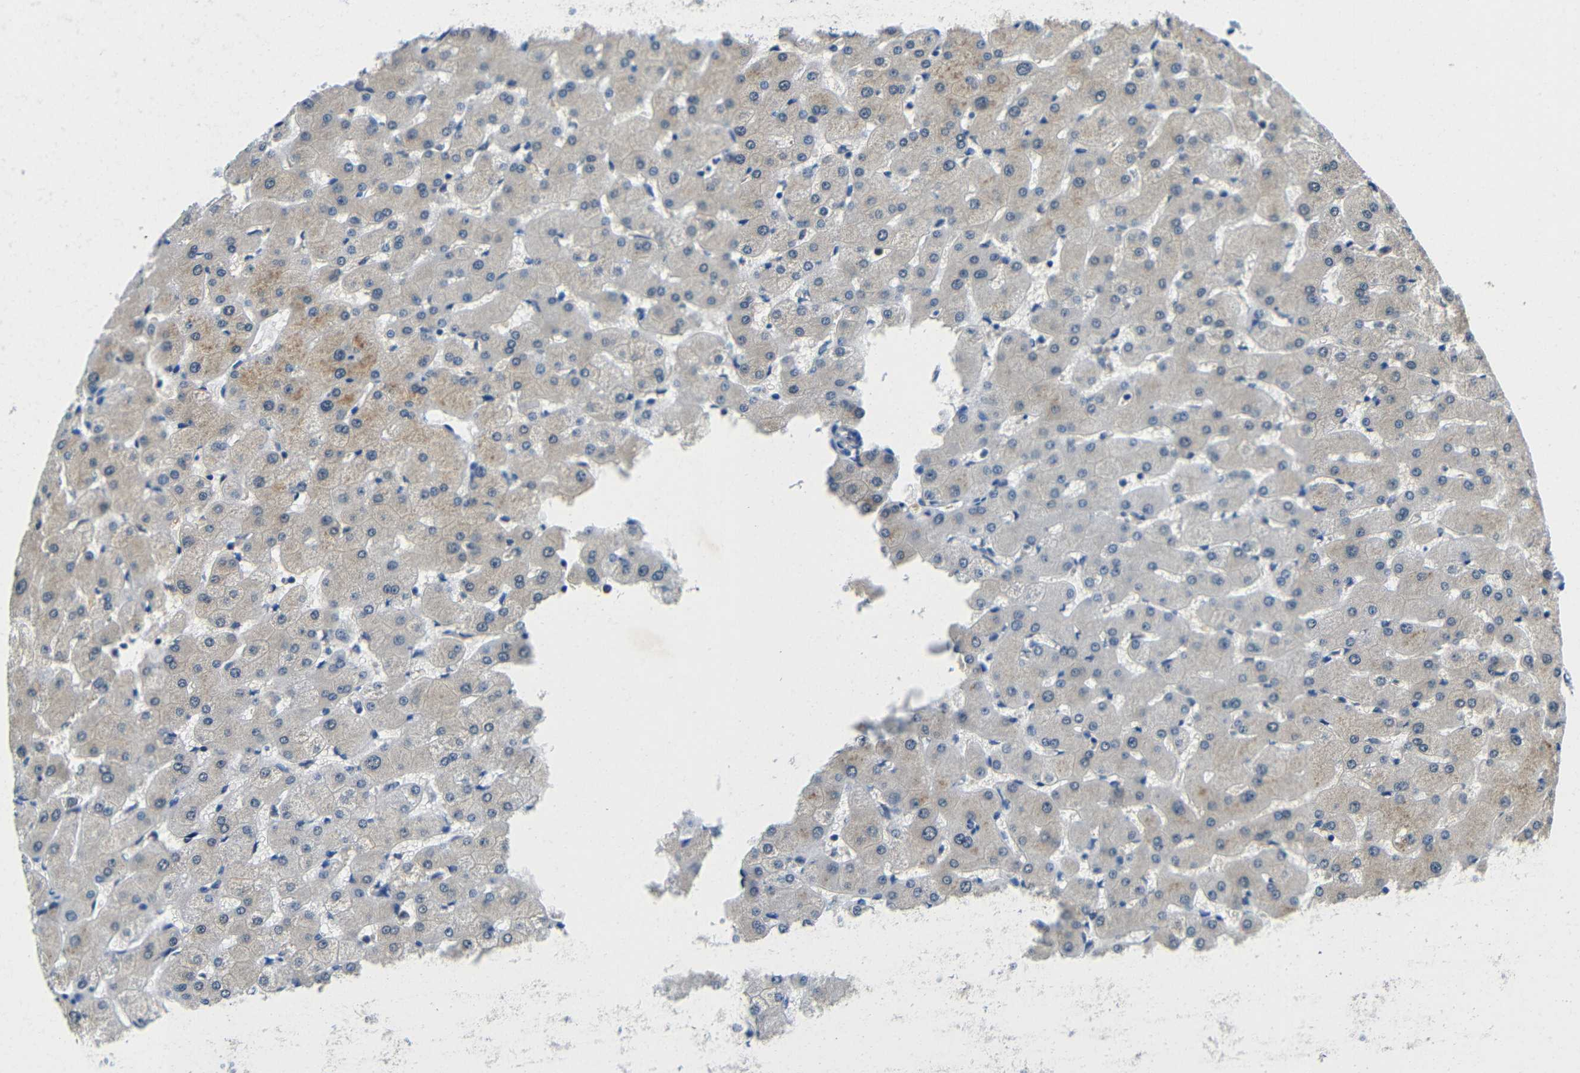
{"staining": {"intensity": "negative", "quantity": "none", "location": "none"}, "tissue": "liver", "cell_type": "Cholangiocytes", "image_type": "normal", "snomed": [{"axis": "morphology", "description": "Normal tissue, NOS"}, {"axis": "topography", "description": "Liver"}], "caption": "IHC photomicrograph of unremarkable liver: liver stained with DAB (3,3'-diaminobenzidine) shows no significant protein staining in cholangiocytes.", "gene": "ADAP1", "patient": {"sex": "female", "age": 63}}